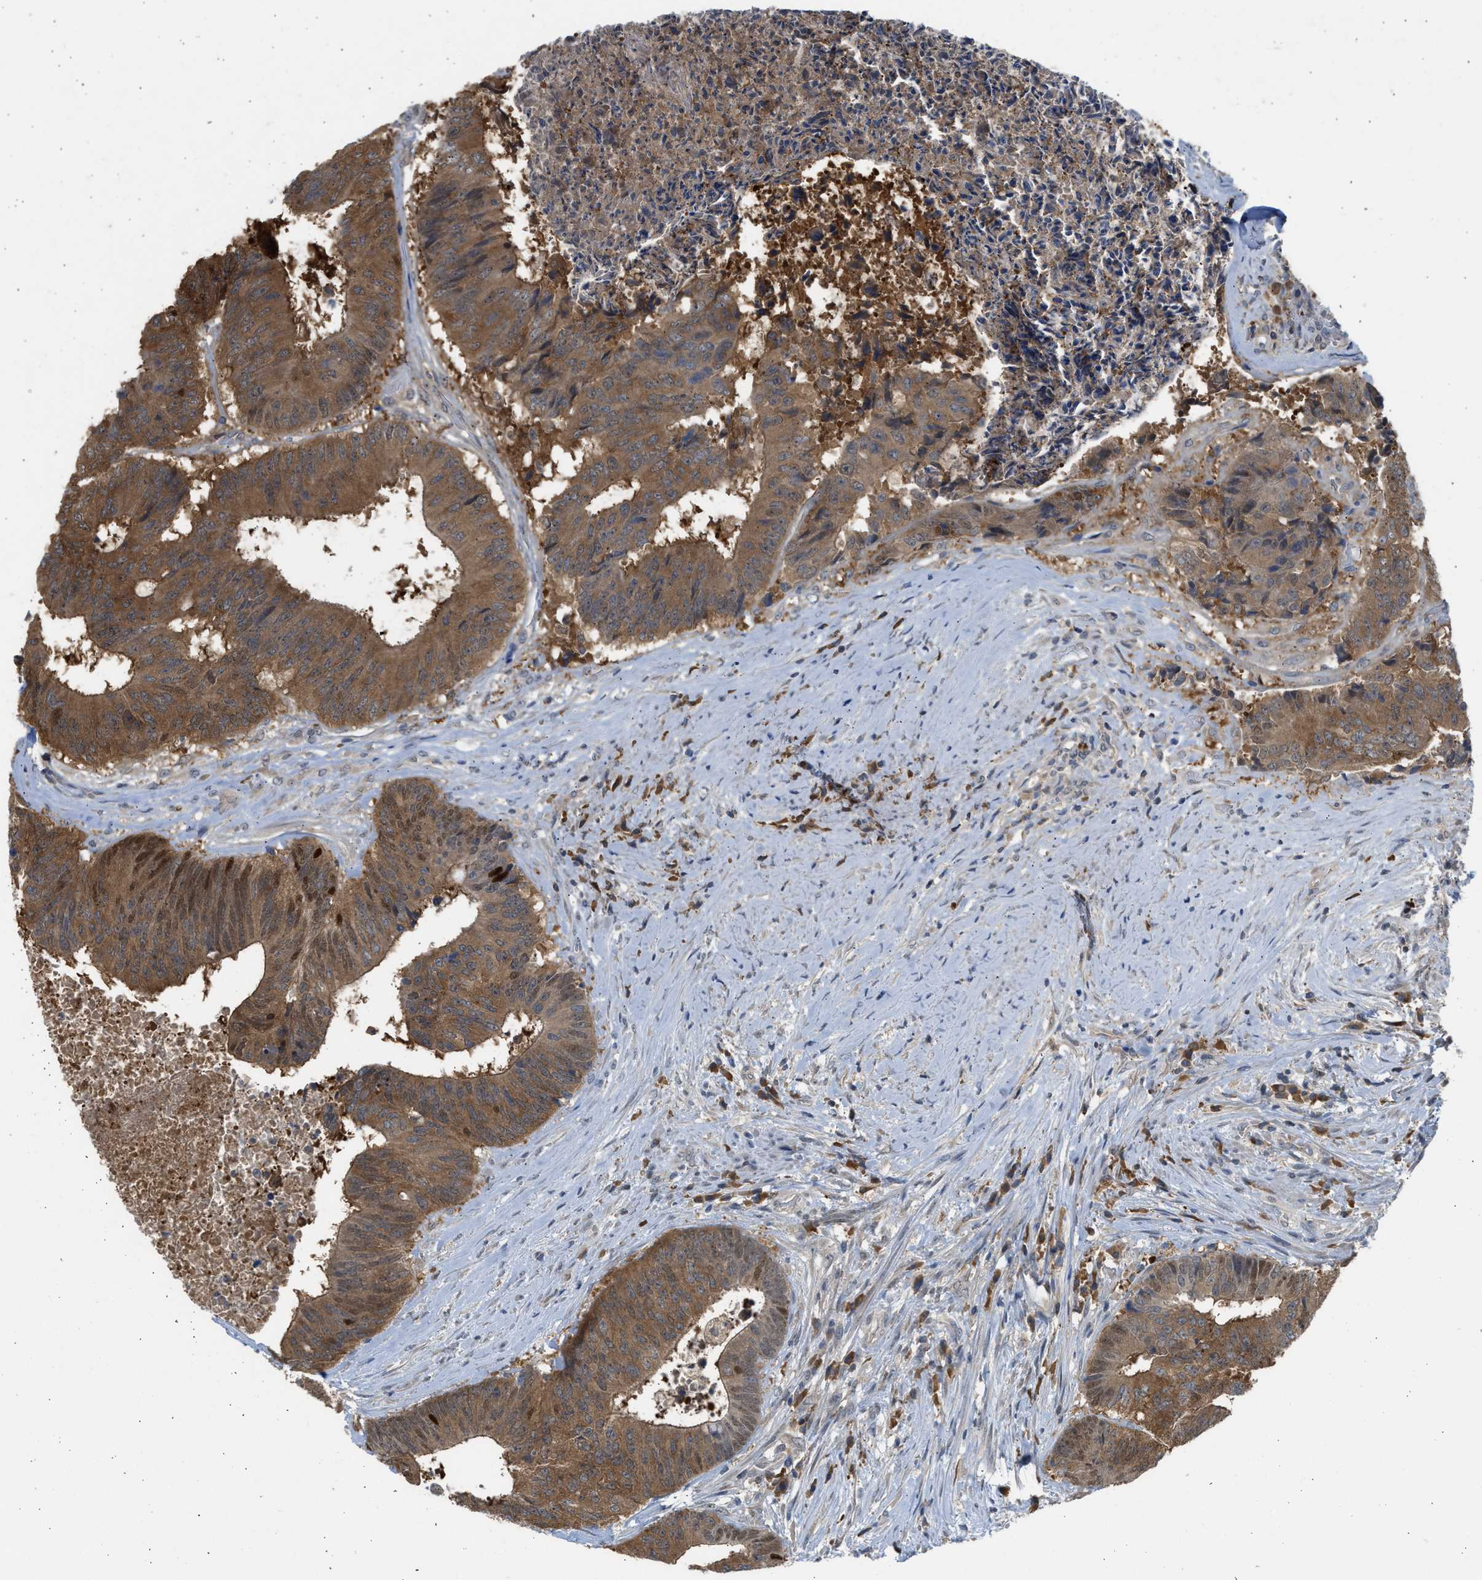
{"staining": {"intensity": "moderate", "quantity": ">75%", "location": "cytoplasmic/membranous"}, "tissue": "colorectal cancer", "cell_type": "Tumor cells", "image_type": "cancer", "snomed": [{"axis": "morphology", "description": "Adenocarcinoma, NOS"}, {"axis": "topography", "description": "Rectum"}], "caption": "Tumor cells demonstrate medium levels of moderate cytoplasmic/membranous staining in about >75% of cells in human colorectal cancer (adenocarcinoma). The staining was performed using DAB, with brown indicating positive protein expression. Nuclei are stained blue with hematoxylin.", "gene": "MAPK7", "patient": {"sex": "male", "age": 72}}